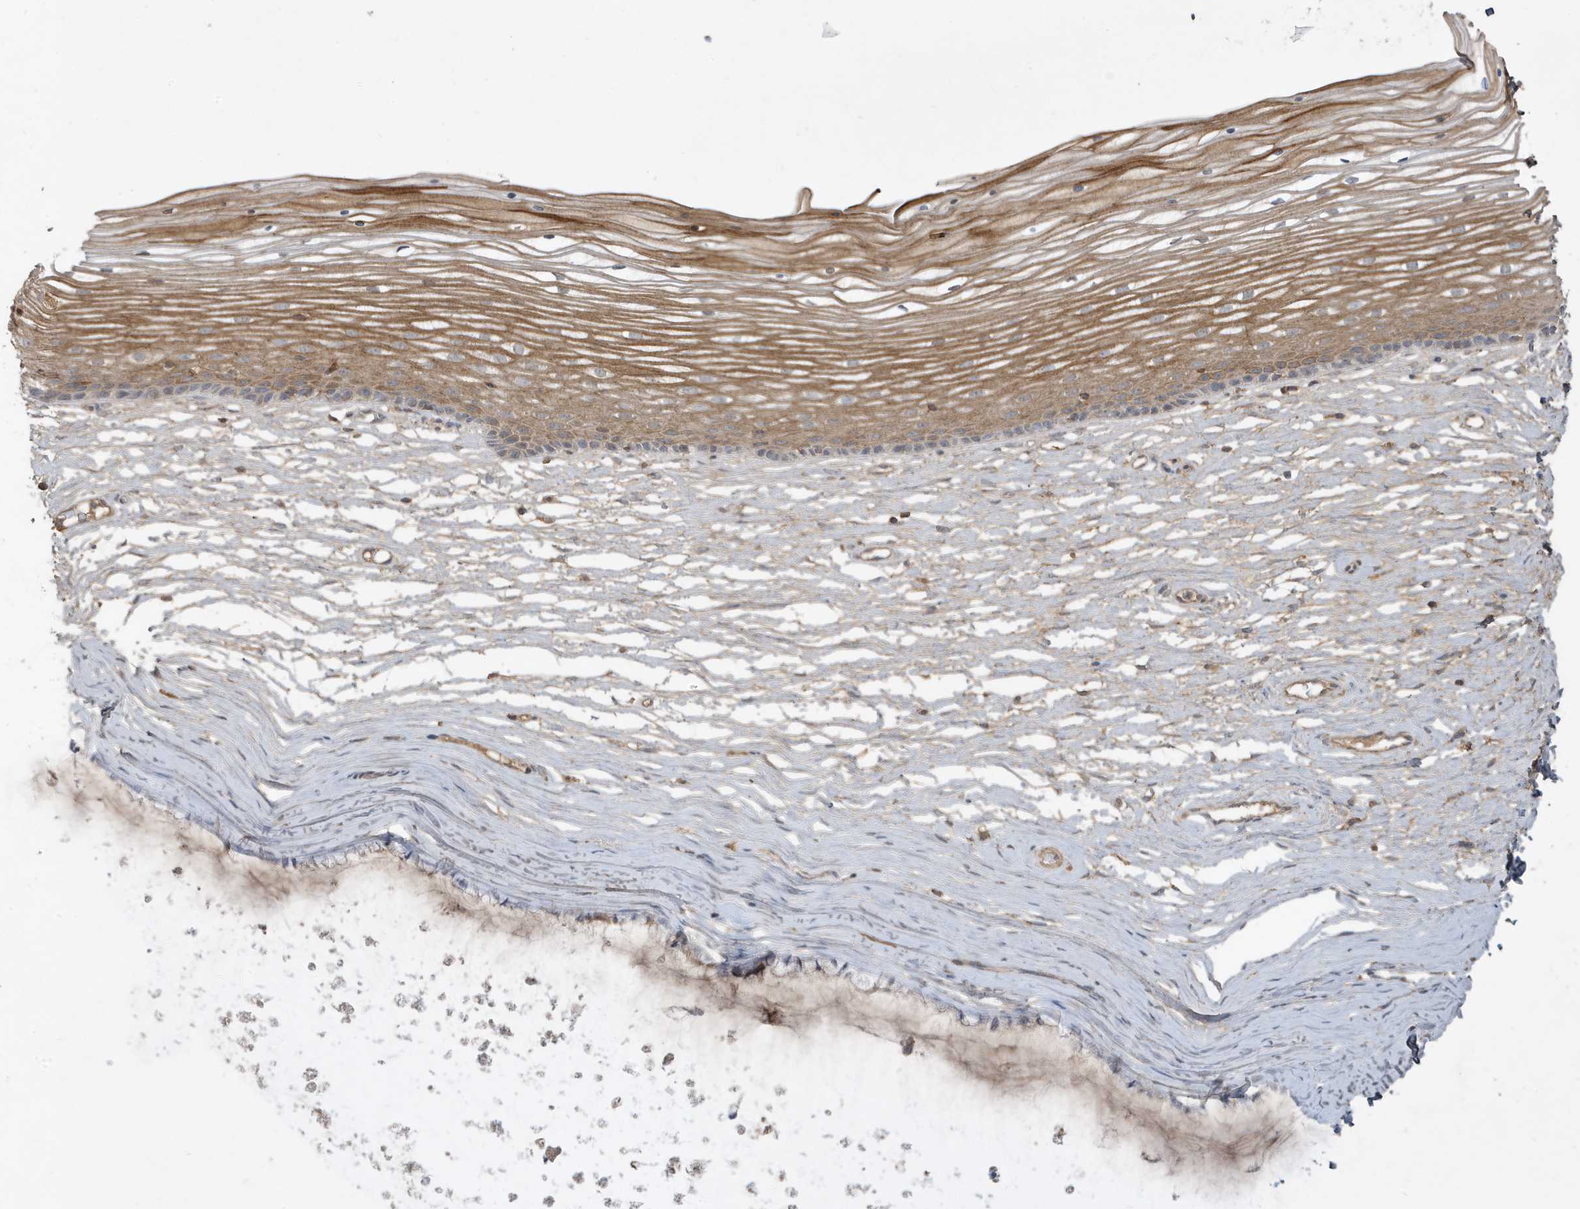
{"staining": {"intensity": "moderate", "quantity": ">75%", "location": "cytoplasmic/membranous"}, "tissue": "vagina", "cell_type": "Squamous epithelial cells", "image_type": "normal", "snomed": [{"axis": "morphology", "description": "Normal tissue, NOS"}, {"axis": "topography", "description": "Vagina"}, {"axis": "topography", "description": "Cervix"}], "caption": "Moderate cytoplasmic/membranous staining is seen in about >75% of squamous epithelial cells in normal vagina. The protein of interest is shown in brown color, while the nuclei are stained blue.", "gene": "PRRT3", "patient": {"sex": "female", "age": 40}}